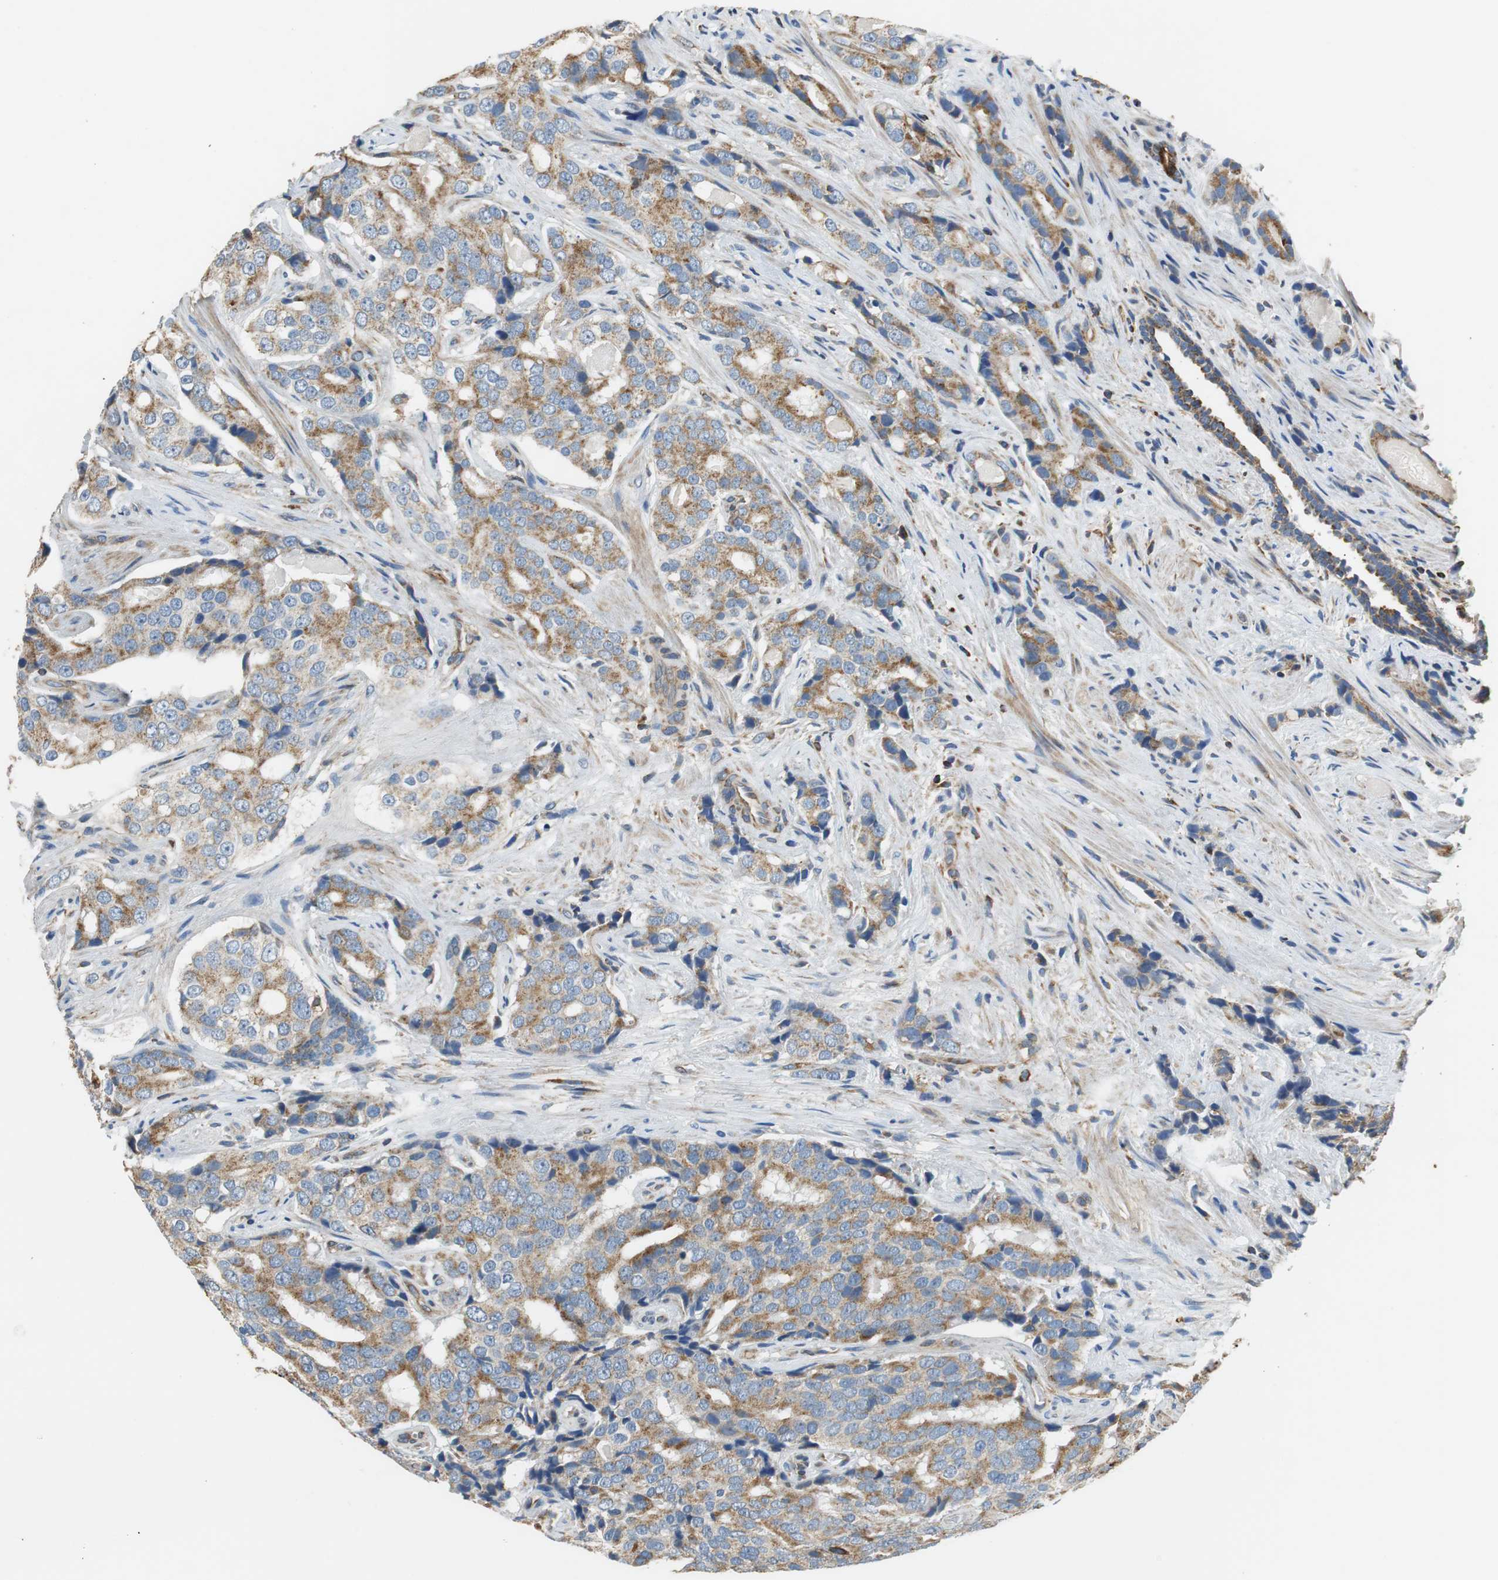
{"staining": {"intensity": "strong", "quantity": ">75%", "location": "cytoplasmic/membranous"}, "tissue": "prostate cancer", "cell_type": "Tumor cells", "image_type": "cancer", "snomed": [{"axis": "morphology", "description": "Adenocarcinoma, High grade"}, {"axis": "topography", "description": "Prostate"}], "caption": "Immunohistochemical staining of prostate adenocarcinoma (high-grade) displays high levels of strong cytoplasmic/membranous expression in about >75% of tumor cells.", "gene": "GSTK1", "patient": {"sex": "male", "age": 58}}